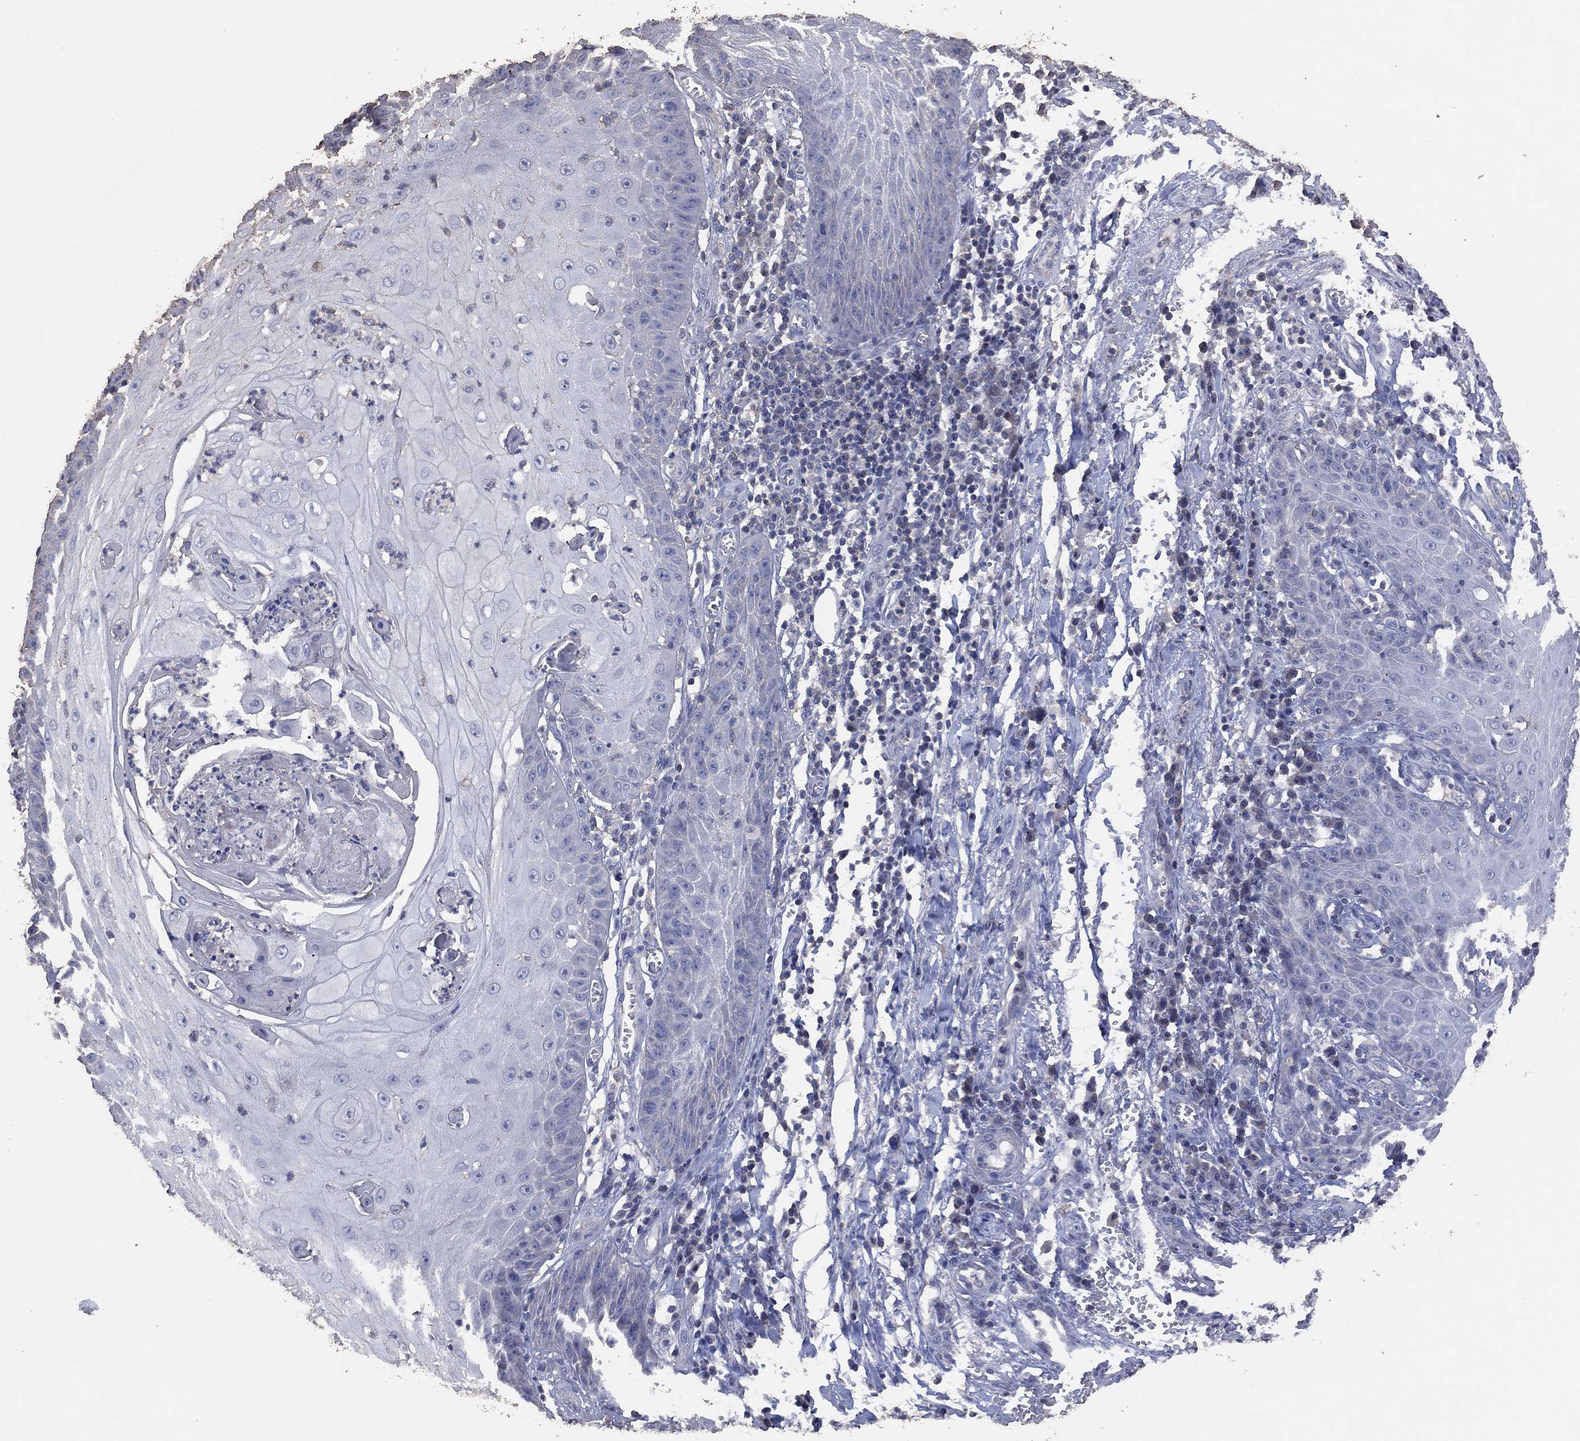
{"staining": {"intensity": "negative", "quantity": "none", "location": "none"}, "tissue": "skin cancer", "cell_type": "Tumor cells", "image_type": "cancer", "snomed": [{"axis": "morphology", "description": "Squamous cell carcinoma, NOS"}, {"axis": "topography", "description": "Skin"}], "caption": "The IHC image has no significant positivity in tumor cells of skin squamous cell carcinoma tissue.", "gene": "ADPRHL1", "patient": {"sex": "male", "age": 70}}